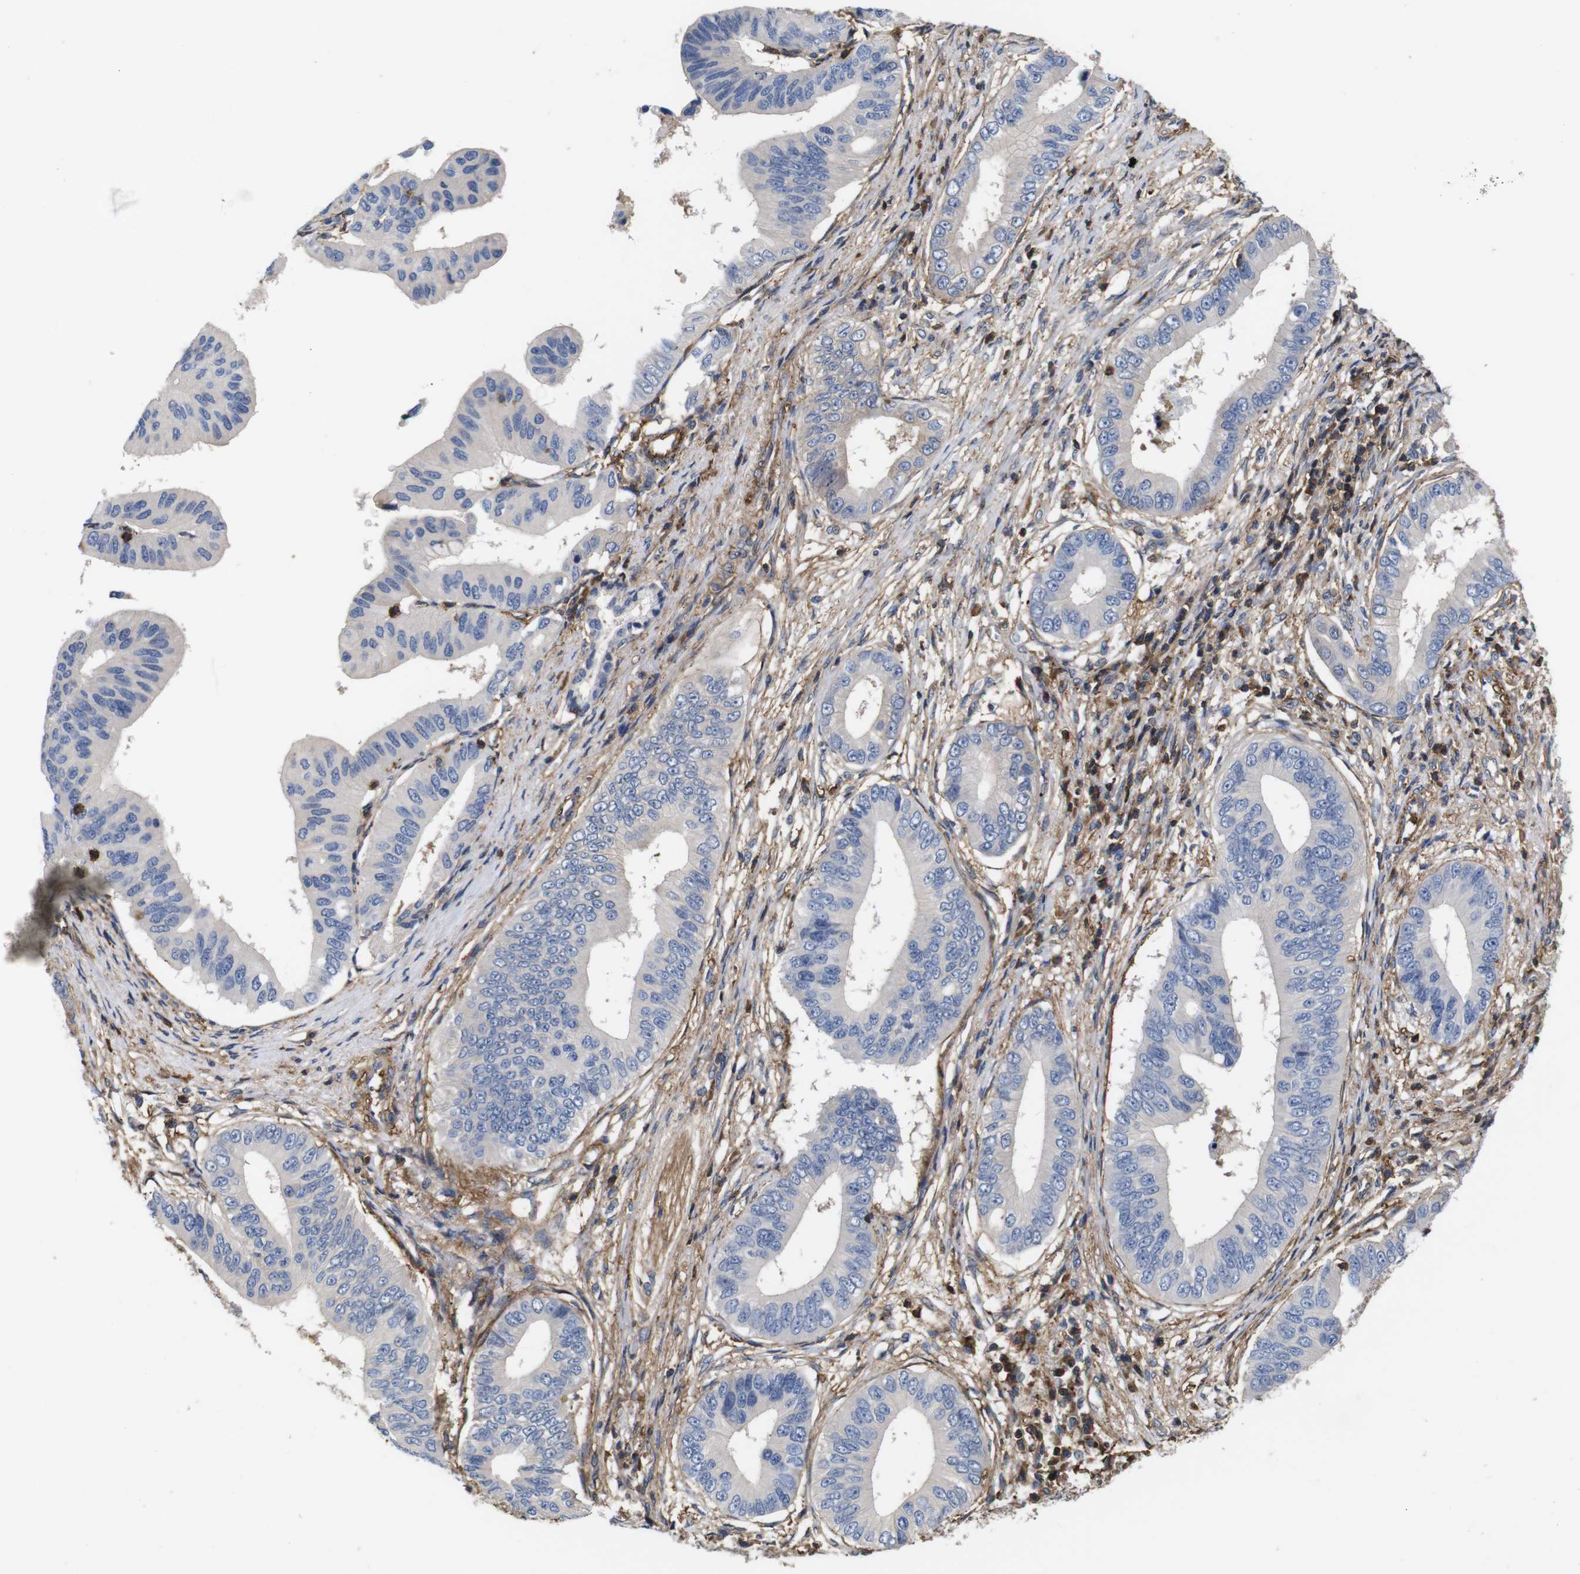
{"staining": {"intensity": "negative", "quantity": "none", "location": "none"}, "tissue": "pancreatic cancer", "cell_type": "Tumor cells", "image_type": "cancer", "snomed": [{"axis": "morphology", "description": "Adenocarcinoma, NOS"}, {"axis": "topography", "description": "Pancreas"}], "caption": "This image is of pancreatic cancer stained with IHC to label a protein in brown with the nuclei are counter-stained blue. There is no staining in tumor cells.", "gene": "PI4KA", "patient": {"sex": "male", "age": 77}}